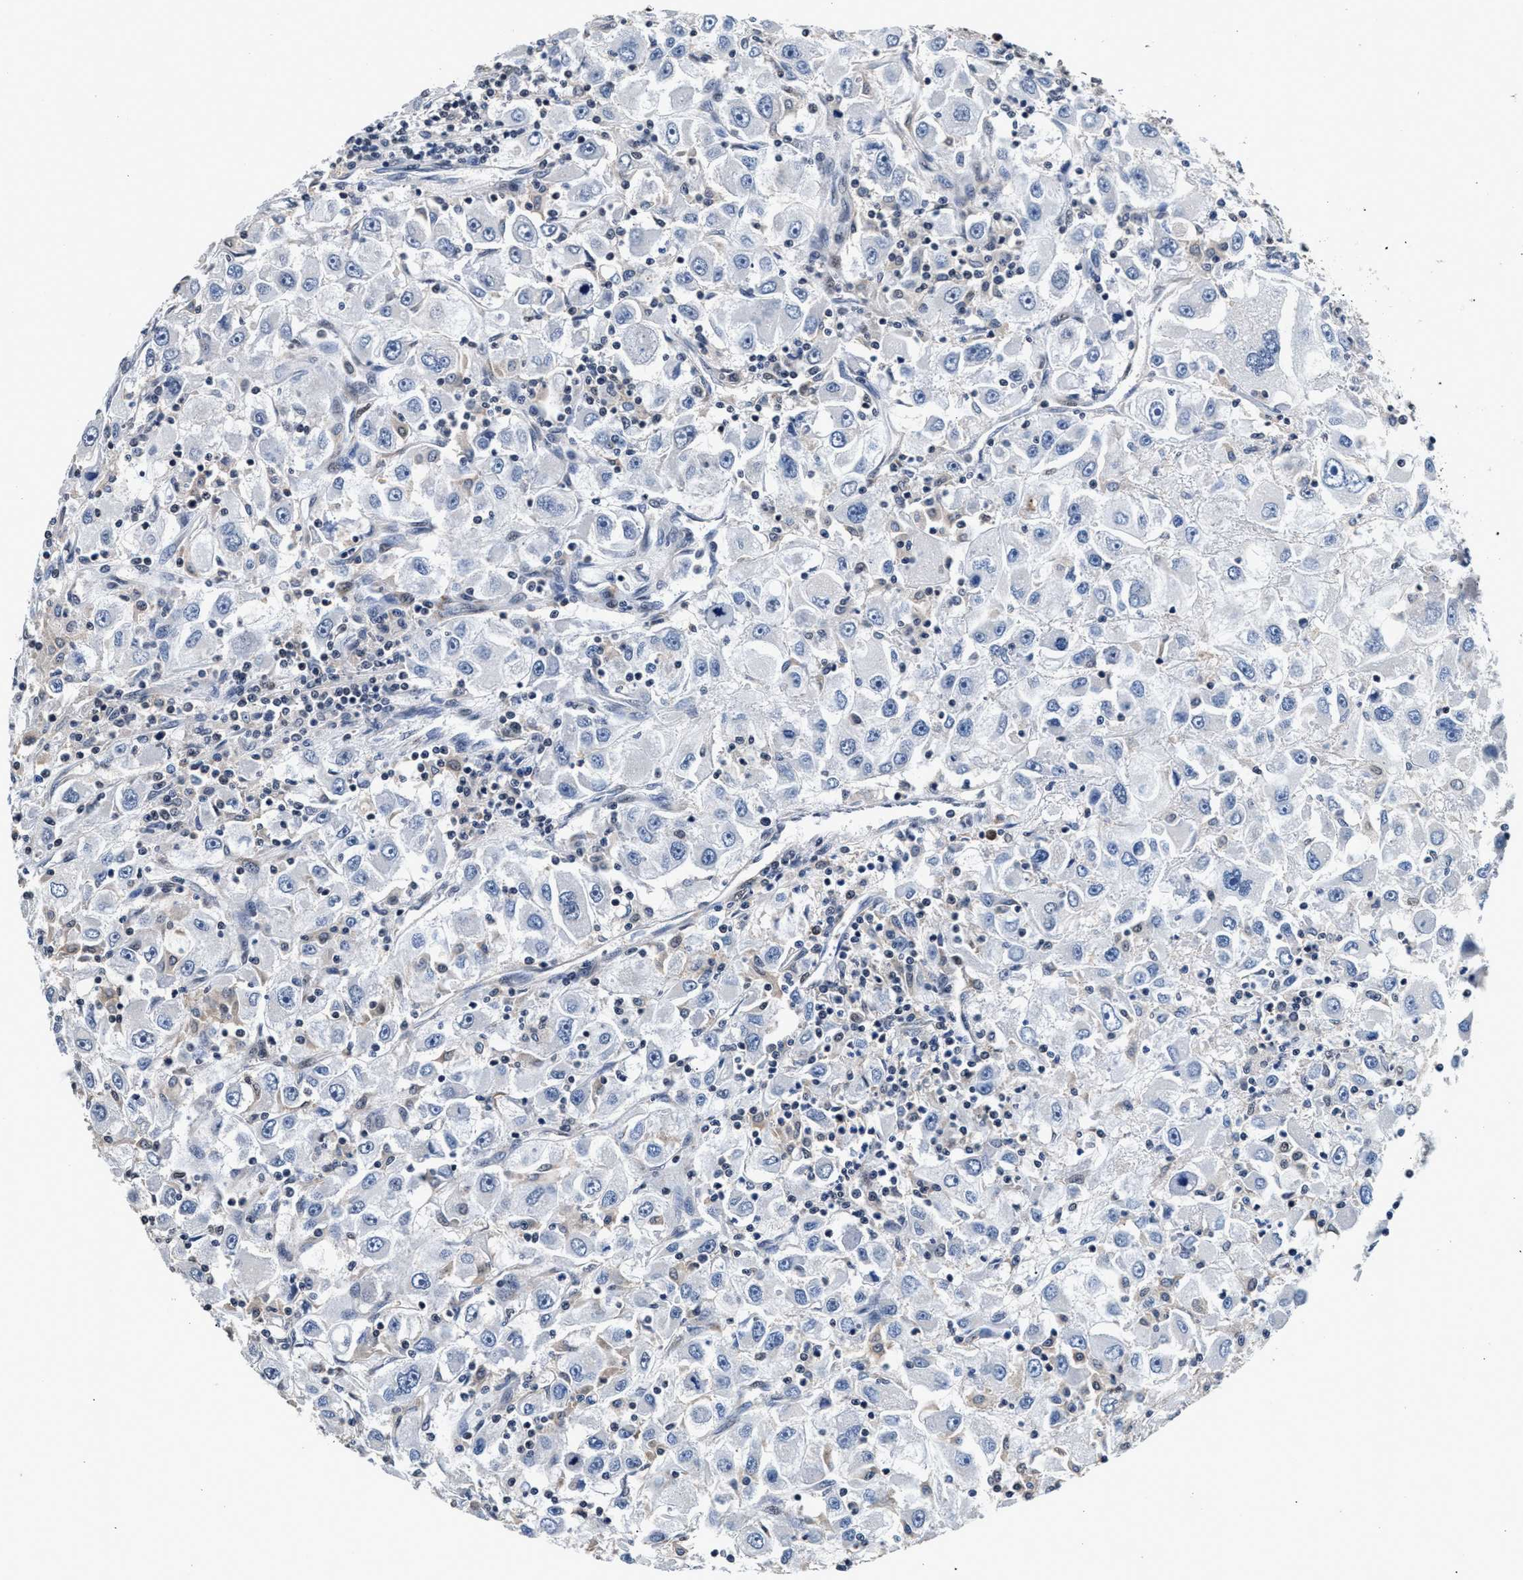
{"staining": {"intensity": "negative", "quantity": "none", "location": "none"}, "tissue": "renal cancer", "cell_type": "Tumor cells", "image_type": "cancer", "snomed": [{"axis": "morphology", "description": "Adenocarcinoma, NOS"}, {"axis": "topography", "description": "Kidney"}], "caption": "The immunohistochemistry image has no significant staining in tumor cells of adenocarcinoma (renal) tissue.", "gene": "USP16", "patient": {"sex": "female", "age": 52}}